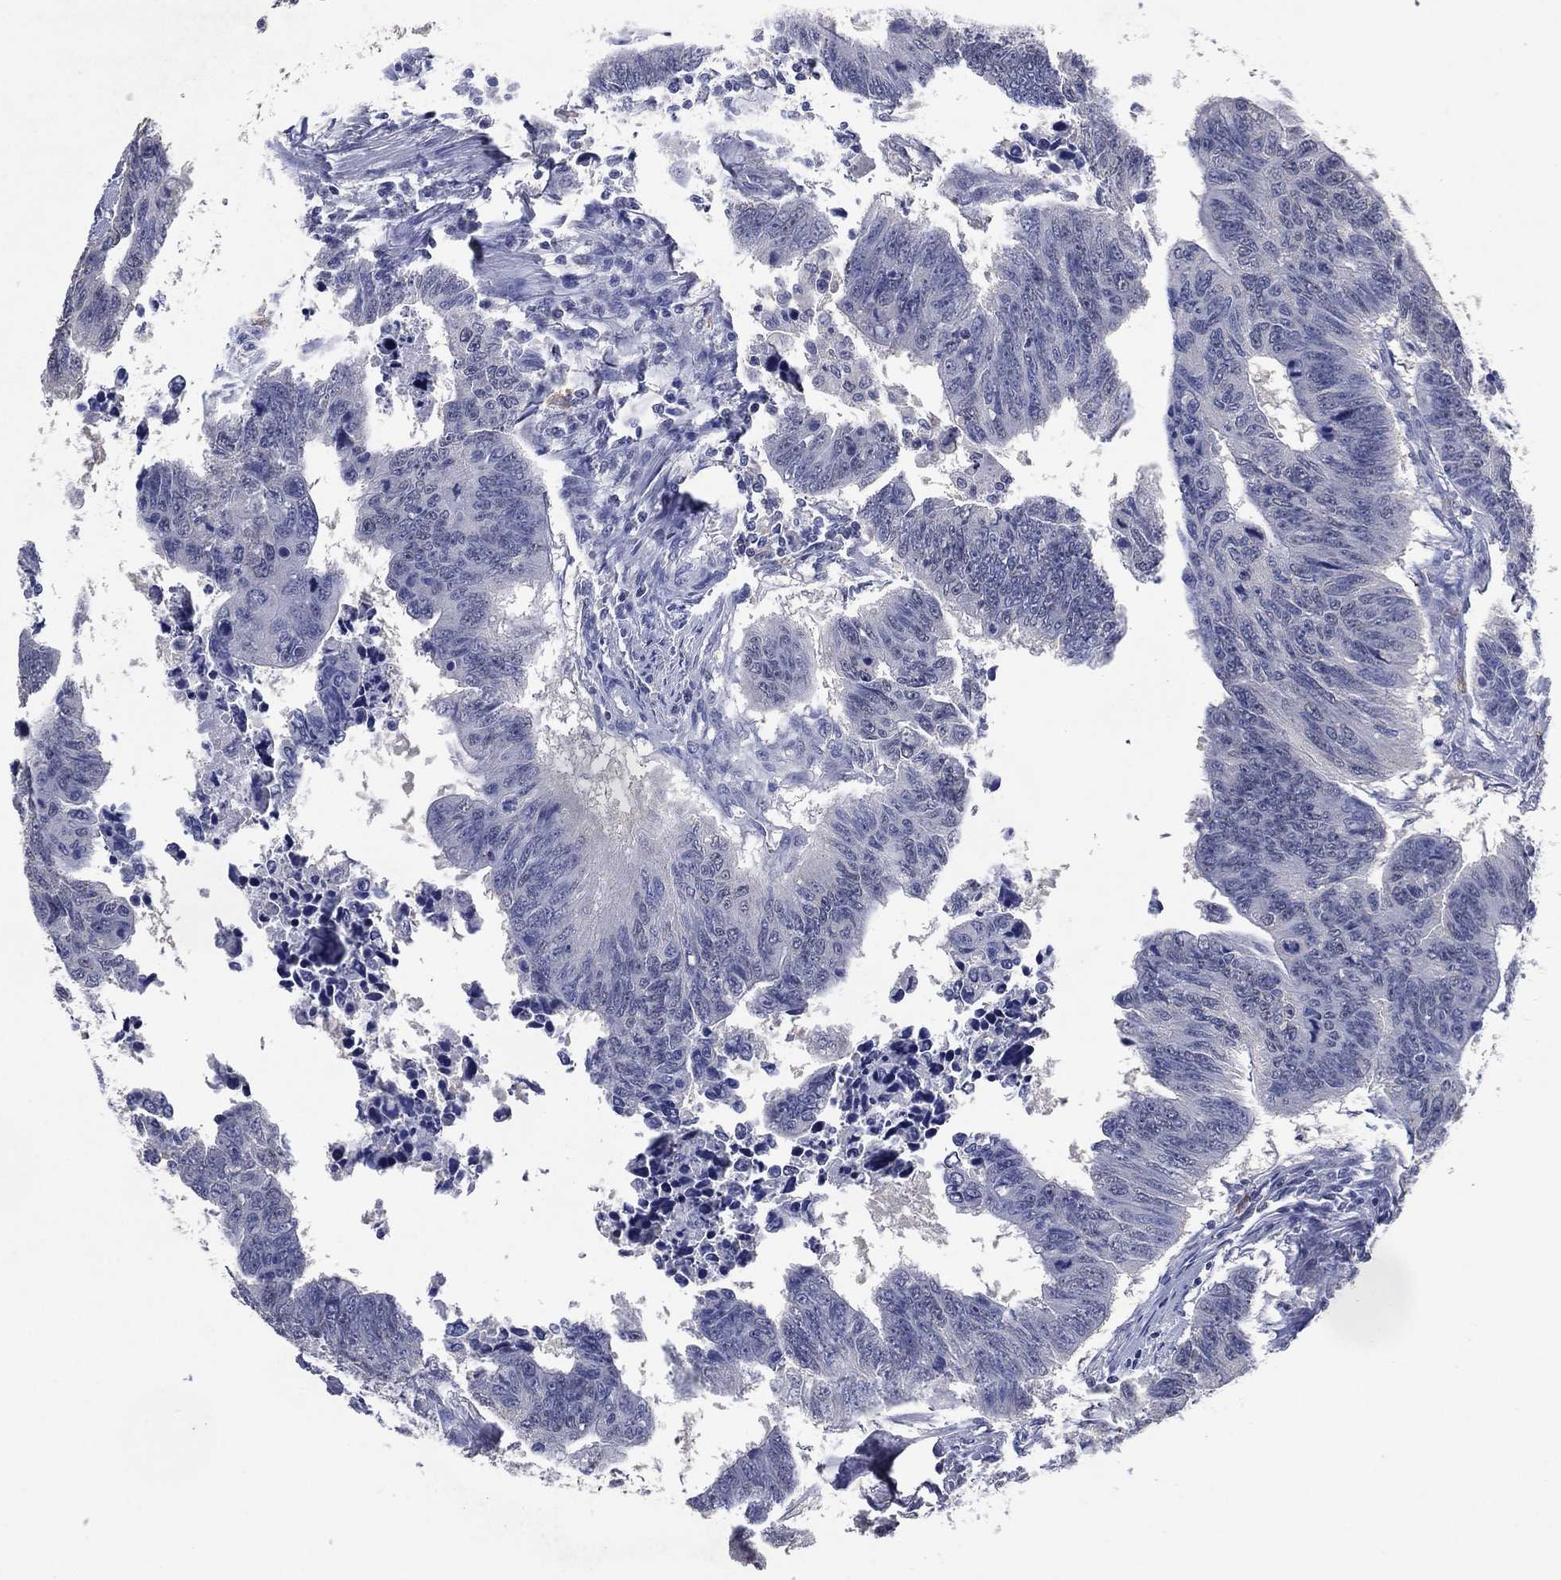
{"staining": {"intensity": "negative", "quantity": "none", "location": "none"}, "tissue": "colorectal cancer", "cell_type": "Tumor cells", "image_type": "cancer", "snomed": [{"axis": "morphology", "description": "Adenocarcinoma, NOS"}, {"axis": "topography", "description": "Rectum"}], "caption": "DAB immunohistochemical staining of colorectal adenocarcinoma exhibits no significant positivity in tumor cells.", "gene": "FSCN2", "patient": {"sex": "female", "age": 85}}